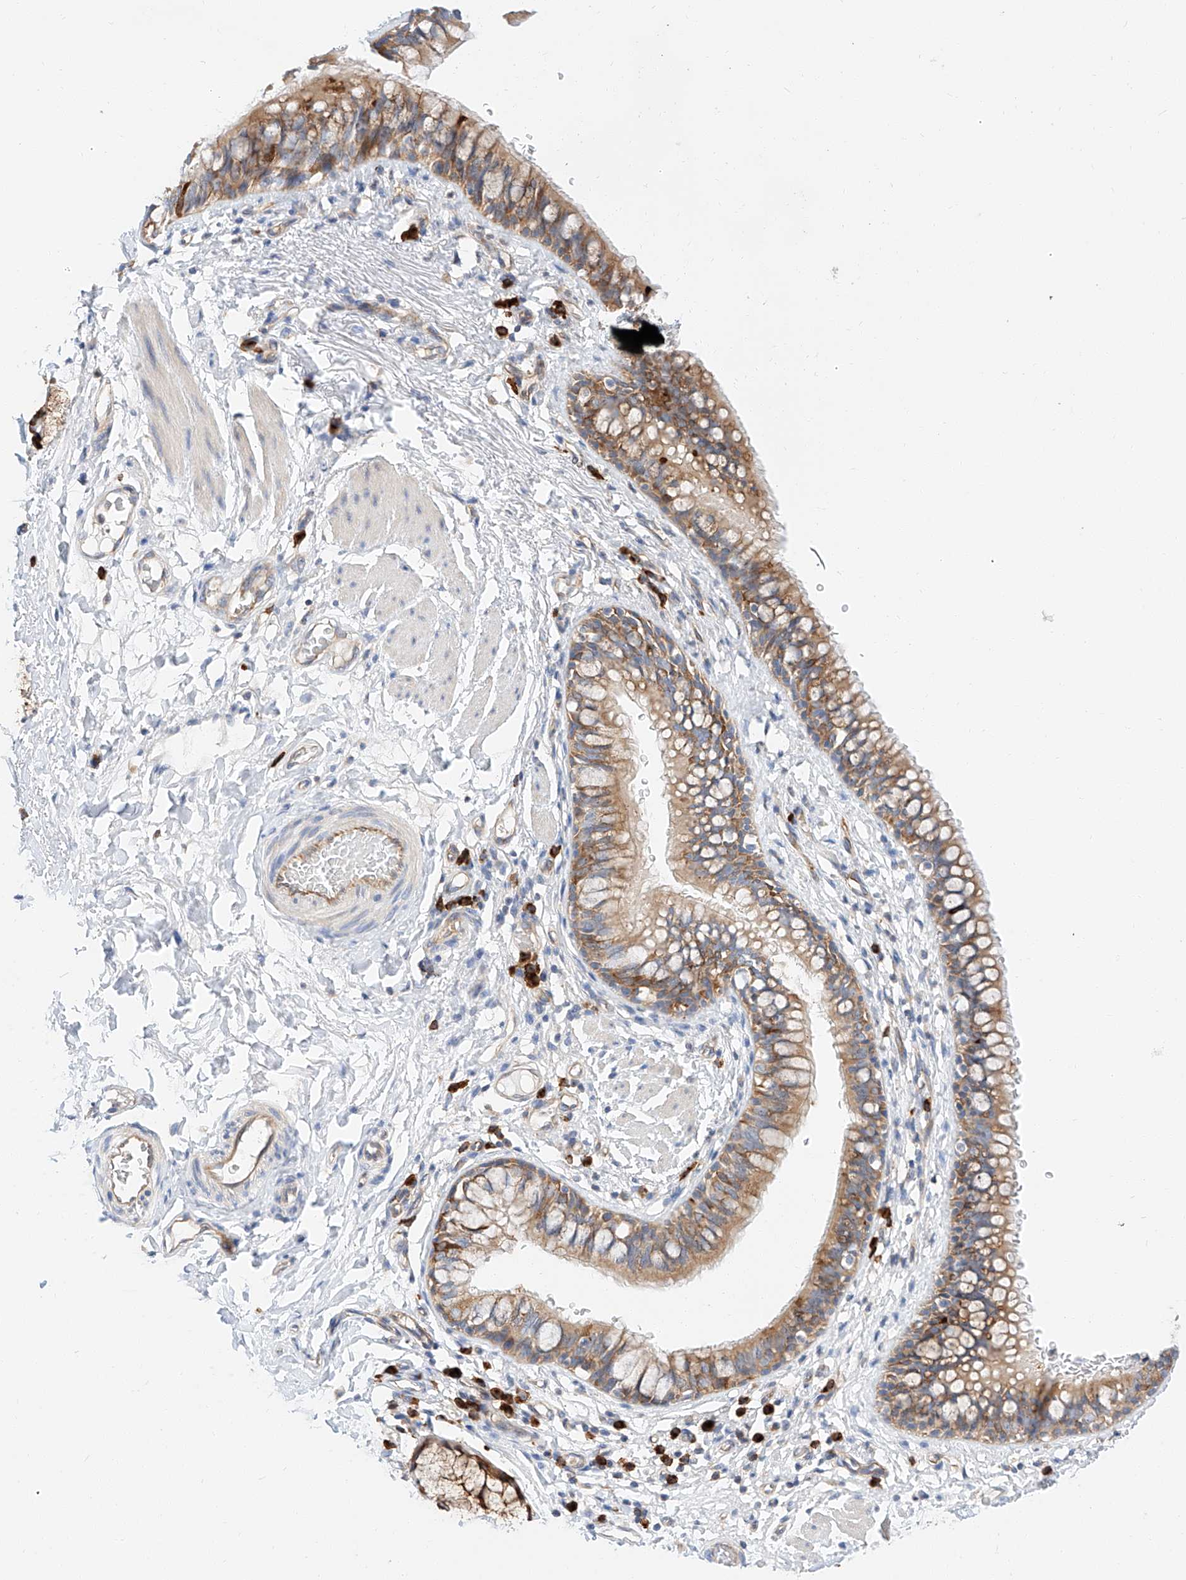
{"staining": {"intensity": "moderate", "quantity": ">75%", "location": "cytoplasmic/membranous"}, "tissue": "bronchus", "cell_type": "Respiratory epithelial cells", "image_type": "normal", "snomed": [{"axis": "morphology", "description": "Normal tissue, NOS"}, {"axis": "topography", "description": "Cartilage tissue"}, {"axis": "topography", "description": "Bronchus"}], "caption": "The micrograph displays a brown stain indicating the presence of a protein in the cytoplasmic/membranous of respiratory epithelial cells in bronchus. The protein is shown in brown color, while the nuclei are stained blue.", "gene": "GLMN", "patient": {"sex": "female", "age": 36}}